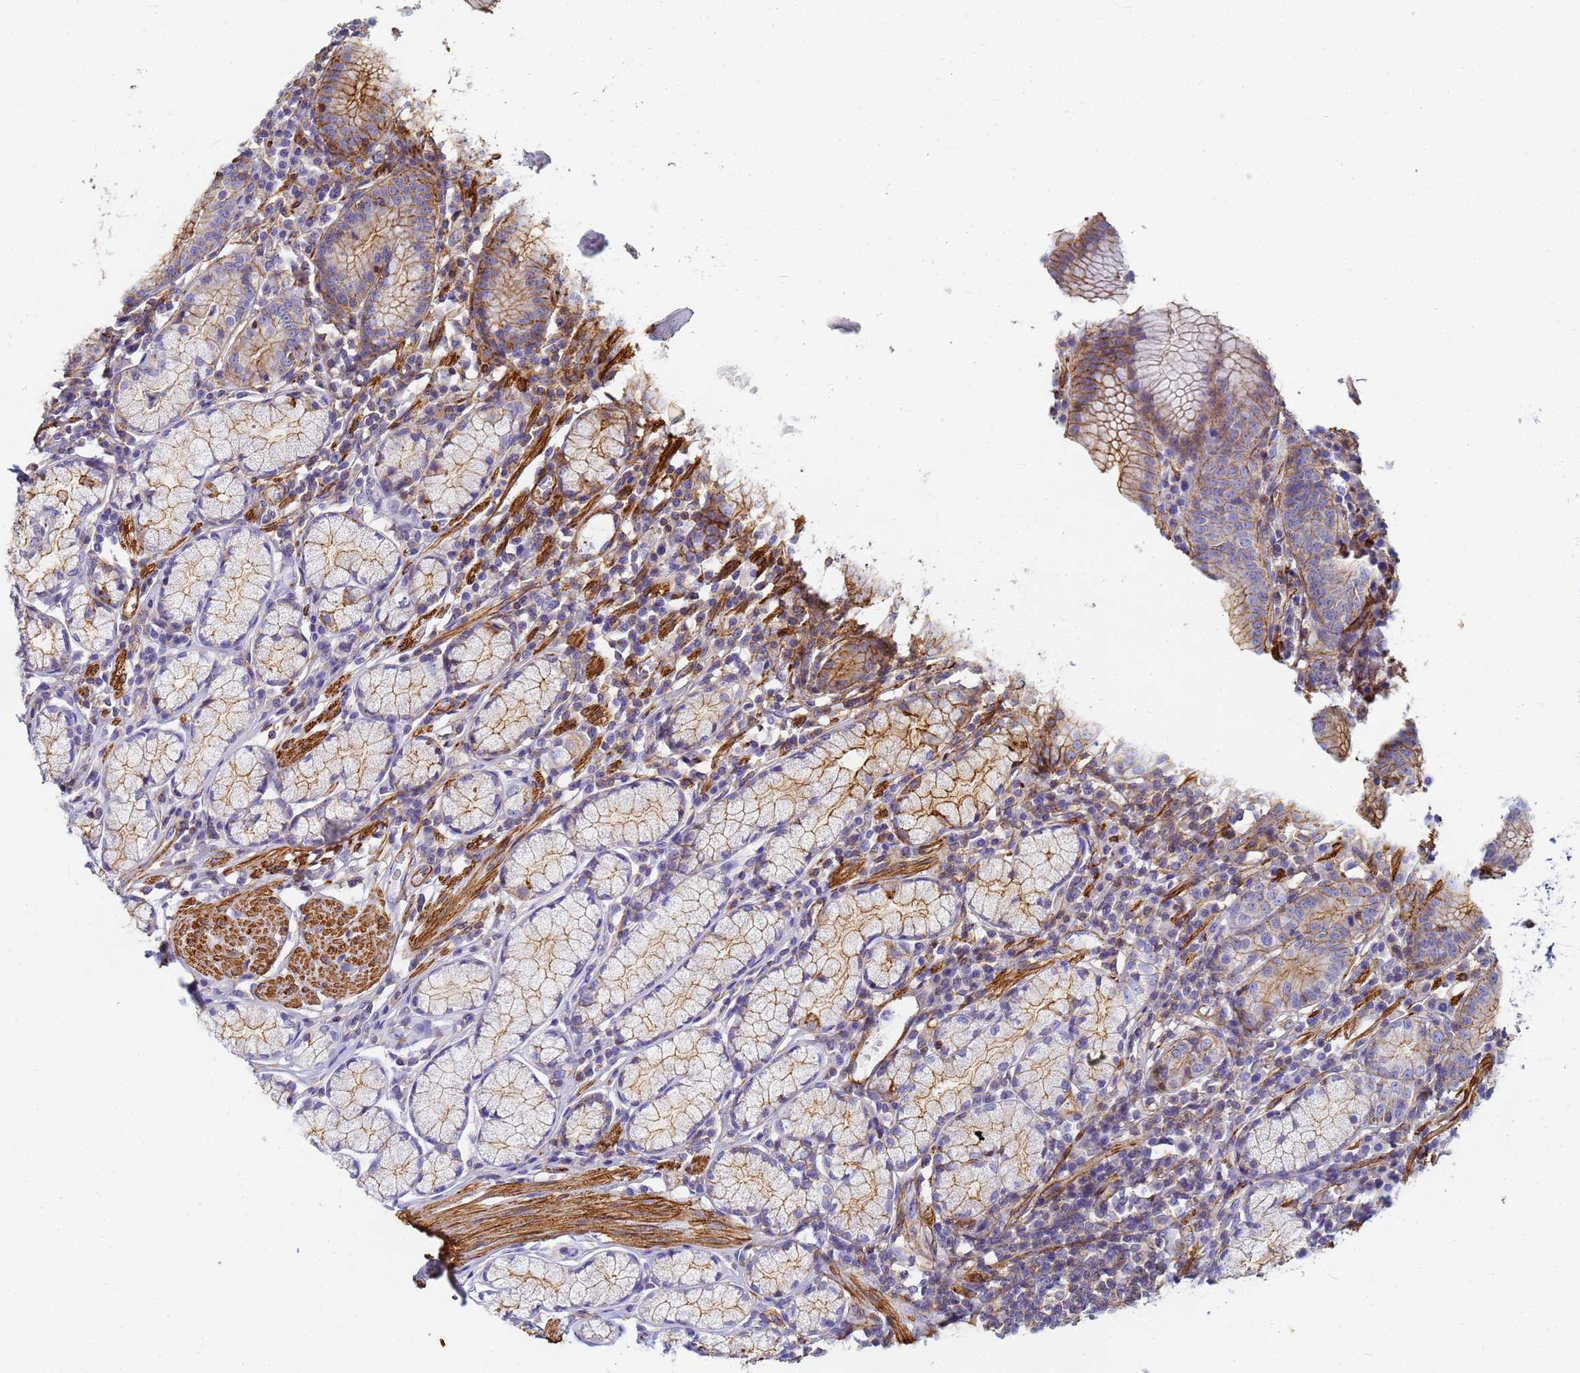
{"staining": {"intensity": "strong", "quantity": "25%-75%", "location": "cytoplasmic/membranous"}, "tissue": "stomach", "cell_type": "Glandular cells", "image_type": "normal", "snomed": [{"axis": "morphology", "description": "Normal tissue, NOS"}, {"axis": "topography", "description": "Stomach"}], "caption": "Benign stomach demonstrates strong cytoplasmic/membranous positivity in approximately 25%-75% of glandular cells, visualized by immunohistochemistry.", "gene": "TPM1", "patient": {"sex": "male", "age": 55}}